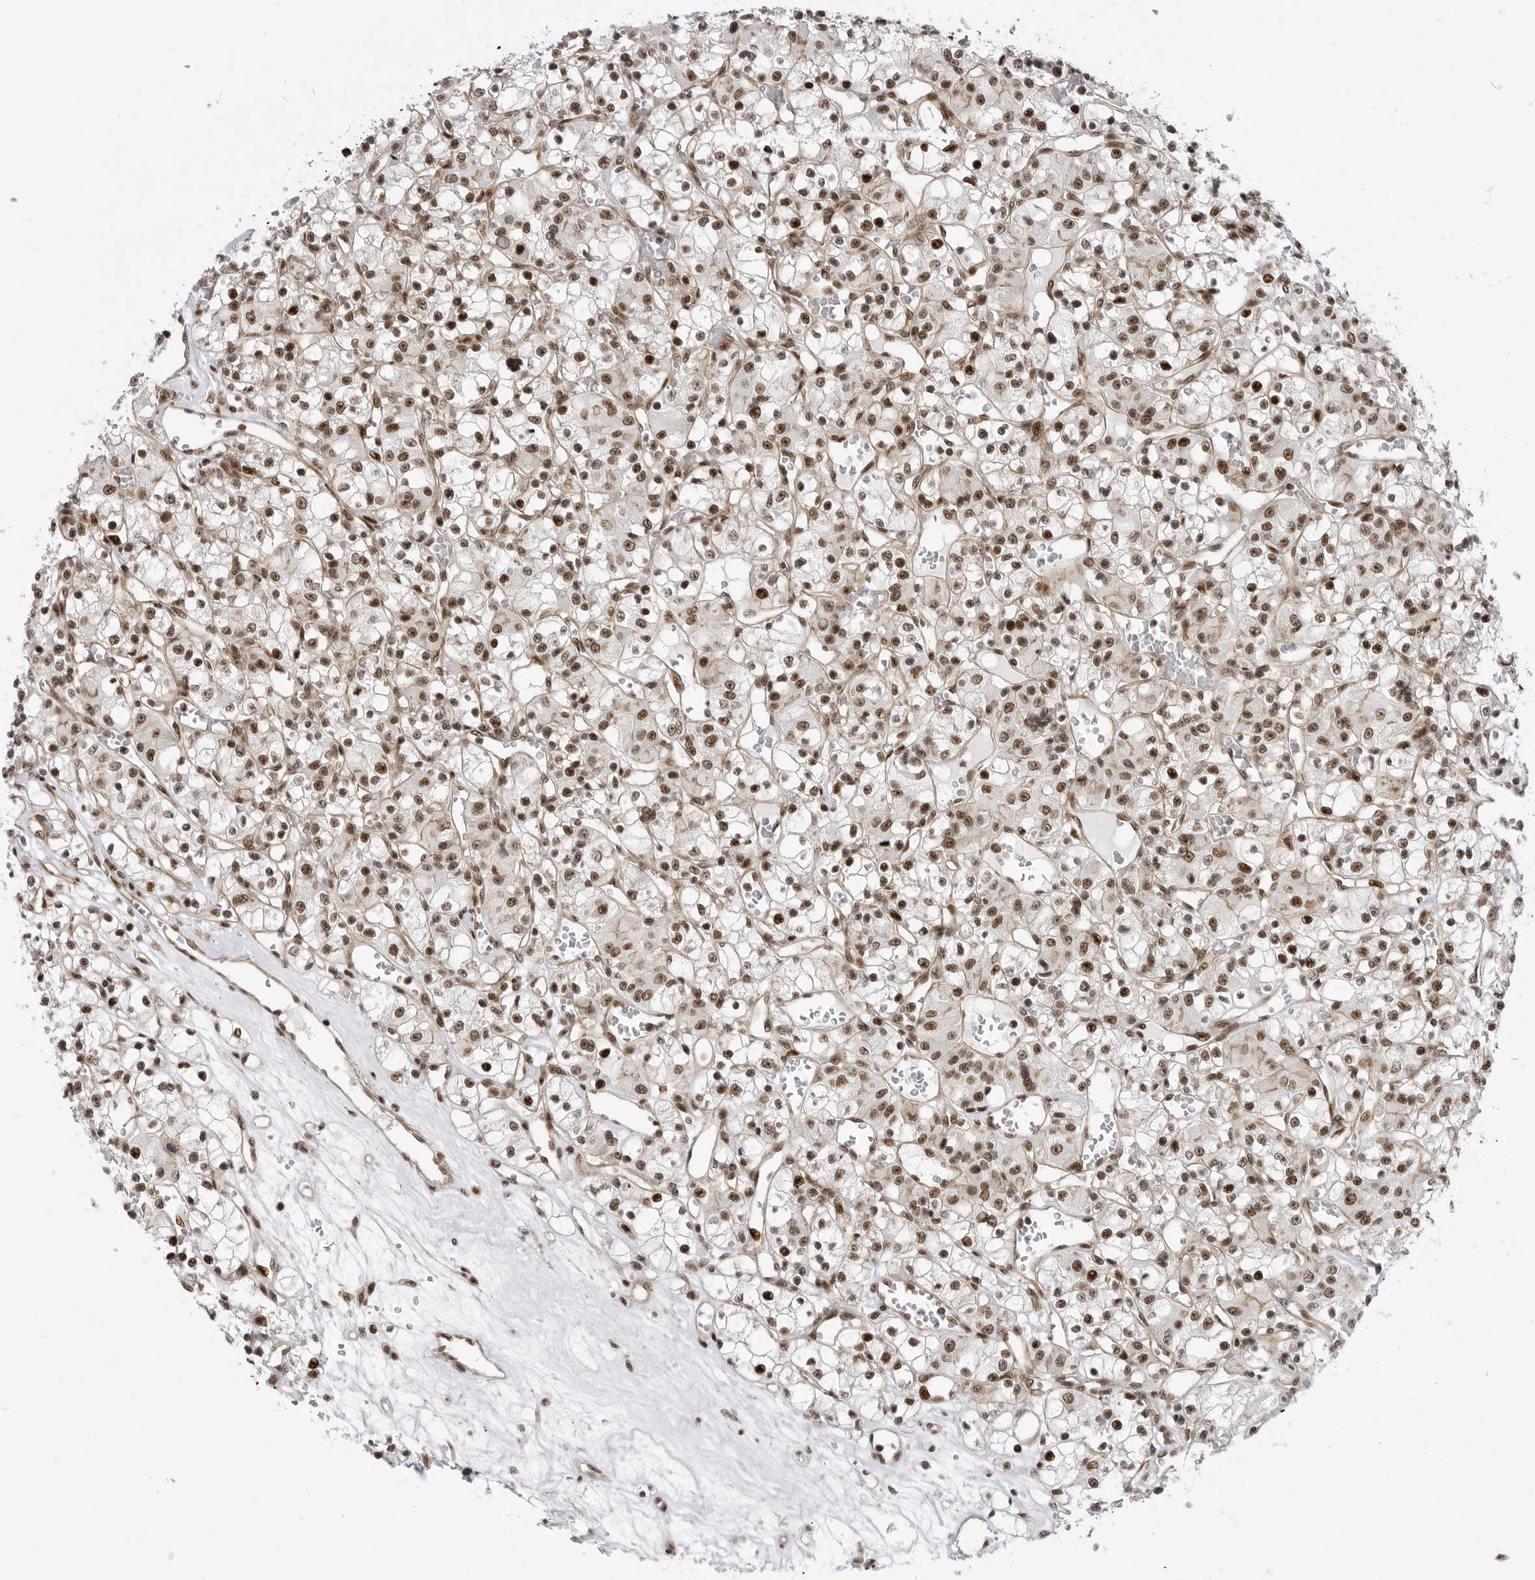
{"staining": {"intensity": "strong", "quantity": ">75%", "location": "nuclear"}, "tissue": "renal cancer", "cell_type": "Tumor cells", "image_type": "cancer", "snomed": [{"axis": "morphology", "description": "Adenocarcinoma, NOS"}, {"axis": "topography", "description": "Kidney"}], "caption": "This histopathology image displays immunohistochemistry (IHC) staining of renal cancer (adenocarcinoma), with high strong nuclear expression in approximately >75% of tumor cells.", "gene": "GPATCH2", "patient": {"sex": "female", "age": 59}}